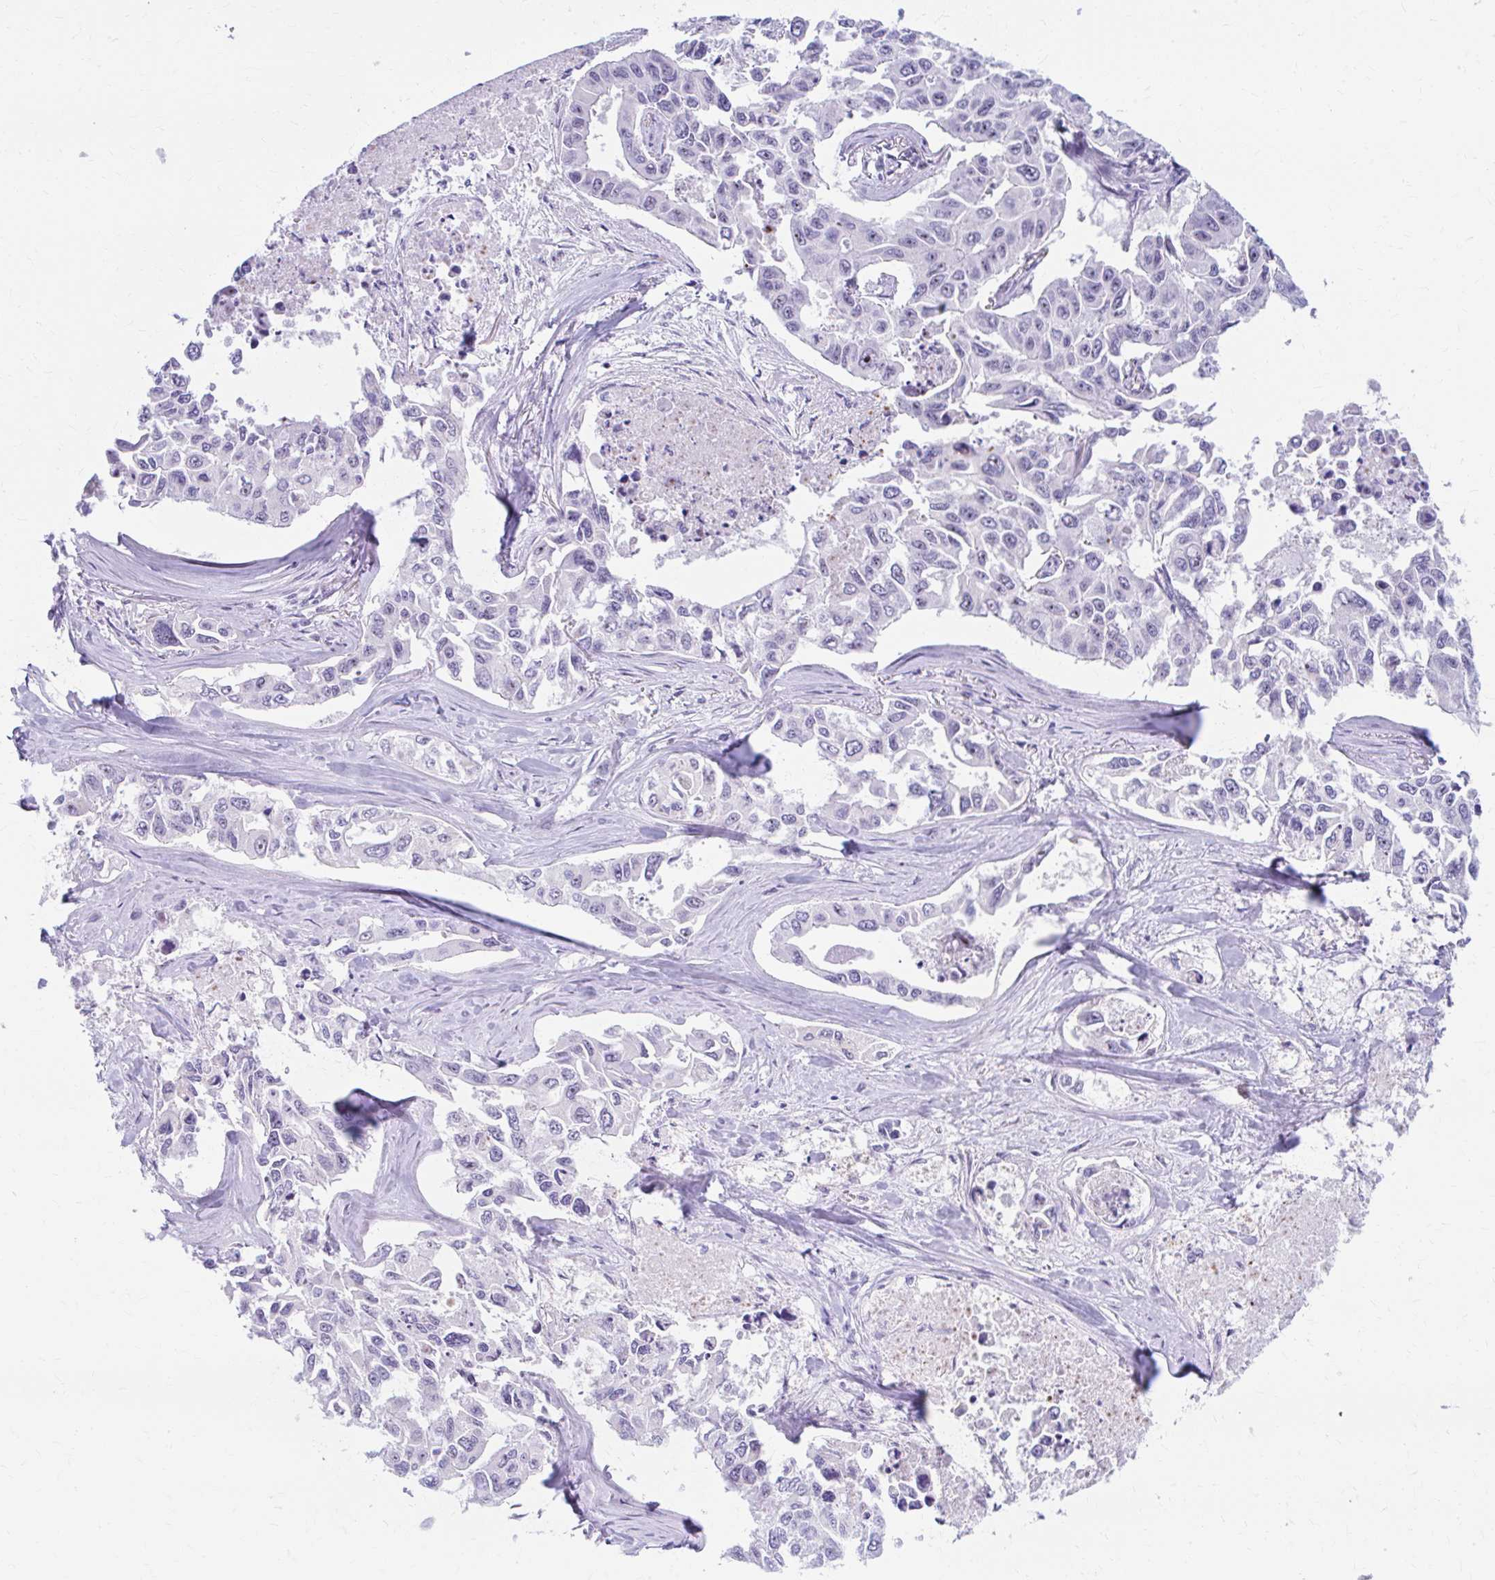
{"staining": {"intensity": "weak", "quantity": "<25%", "location": "nuclear"}, "tissue": "lung cancer", "cell_type": "Tumor cells", "image_type": "cancer", "snomed": [{"axis": "morphology", "description": "Adenocarcinoma, NOS"}, {"axis": "topography", "description": "Lung"}], "caption": "A high-resolution image shows immunohistochemistry (IHC) staining of lung cancer (adenocarcinoma), which shows no significant expression in tumor cells. (Stains: DAB (3,3'-diaminobenzidine) immunohistochemistry (IHC) with hematoxylin counter stain, Microscopy: brightfield microscopy at high magnification).", "gene": "FTSJ3", "patient": {"sex": "male", "age": 64}}